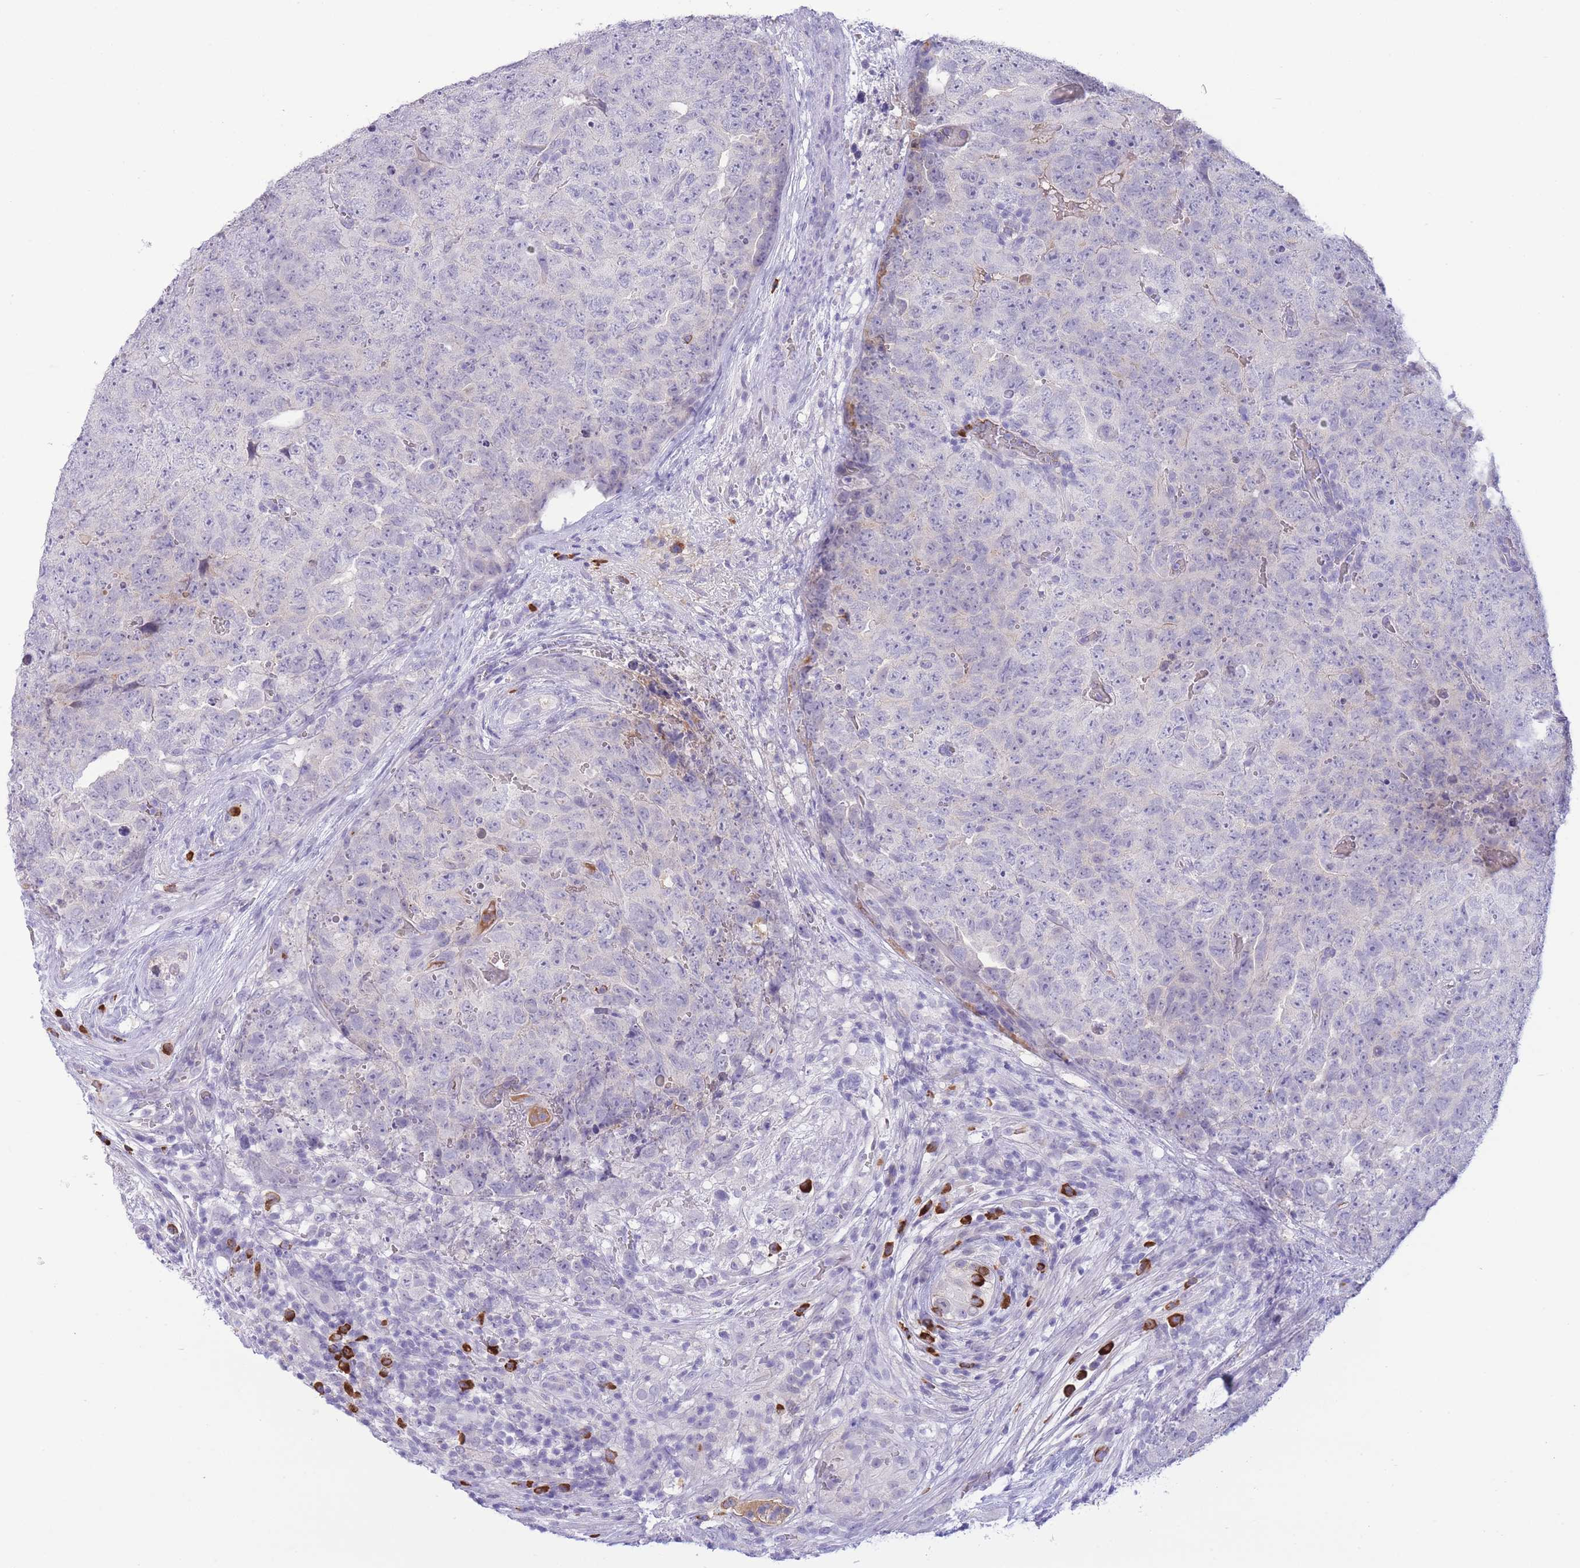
{"staining": {"intensity": "negative", "quantity": "none", "location": "none"}, "tissue": "testis cancer", "cell_type": "Tumor cells", "image_type": "cancer", "snomed": [{"axis": "morphology", "description": "Seminoma, NOS"}, {"axis": "morphology", "description": "Teratoma, malignant, NOS"}, {"axis": "topography", "description": "Testis"}], "caption": "The photomicrograph demonstrates no significant staining in tumor cells of testis teratoma (malignant).", "gene": "ASAP3", "patient": {"sex": "male", "age": 34}}